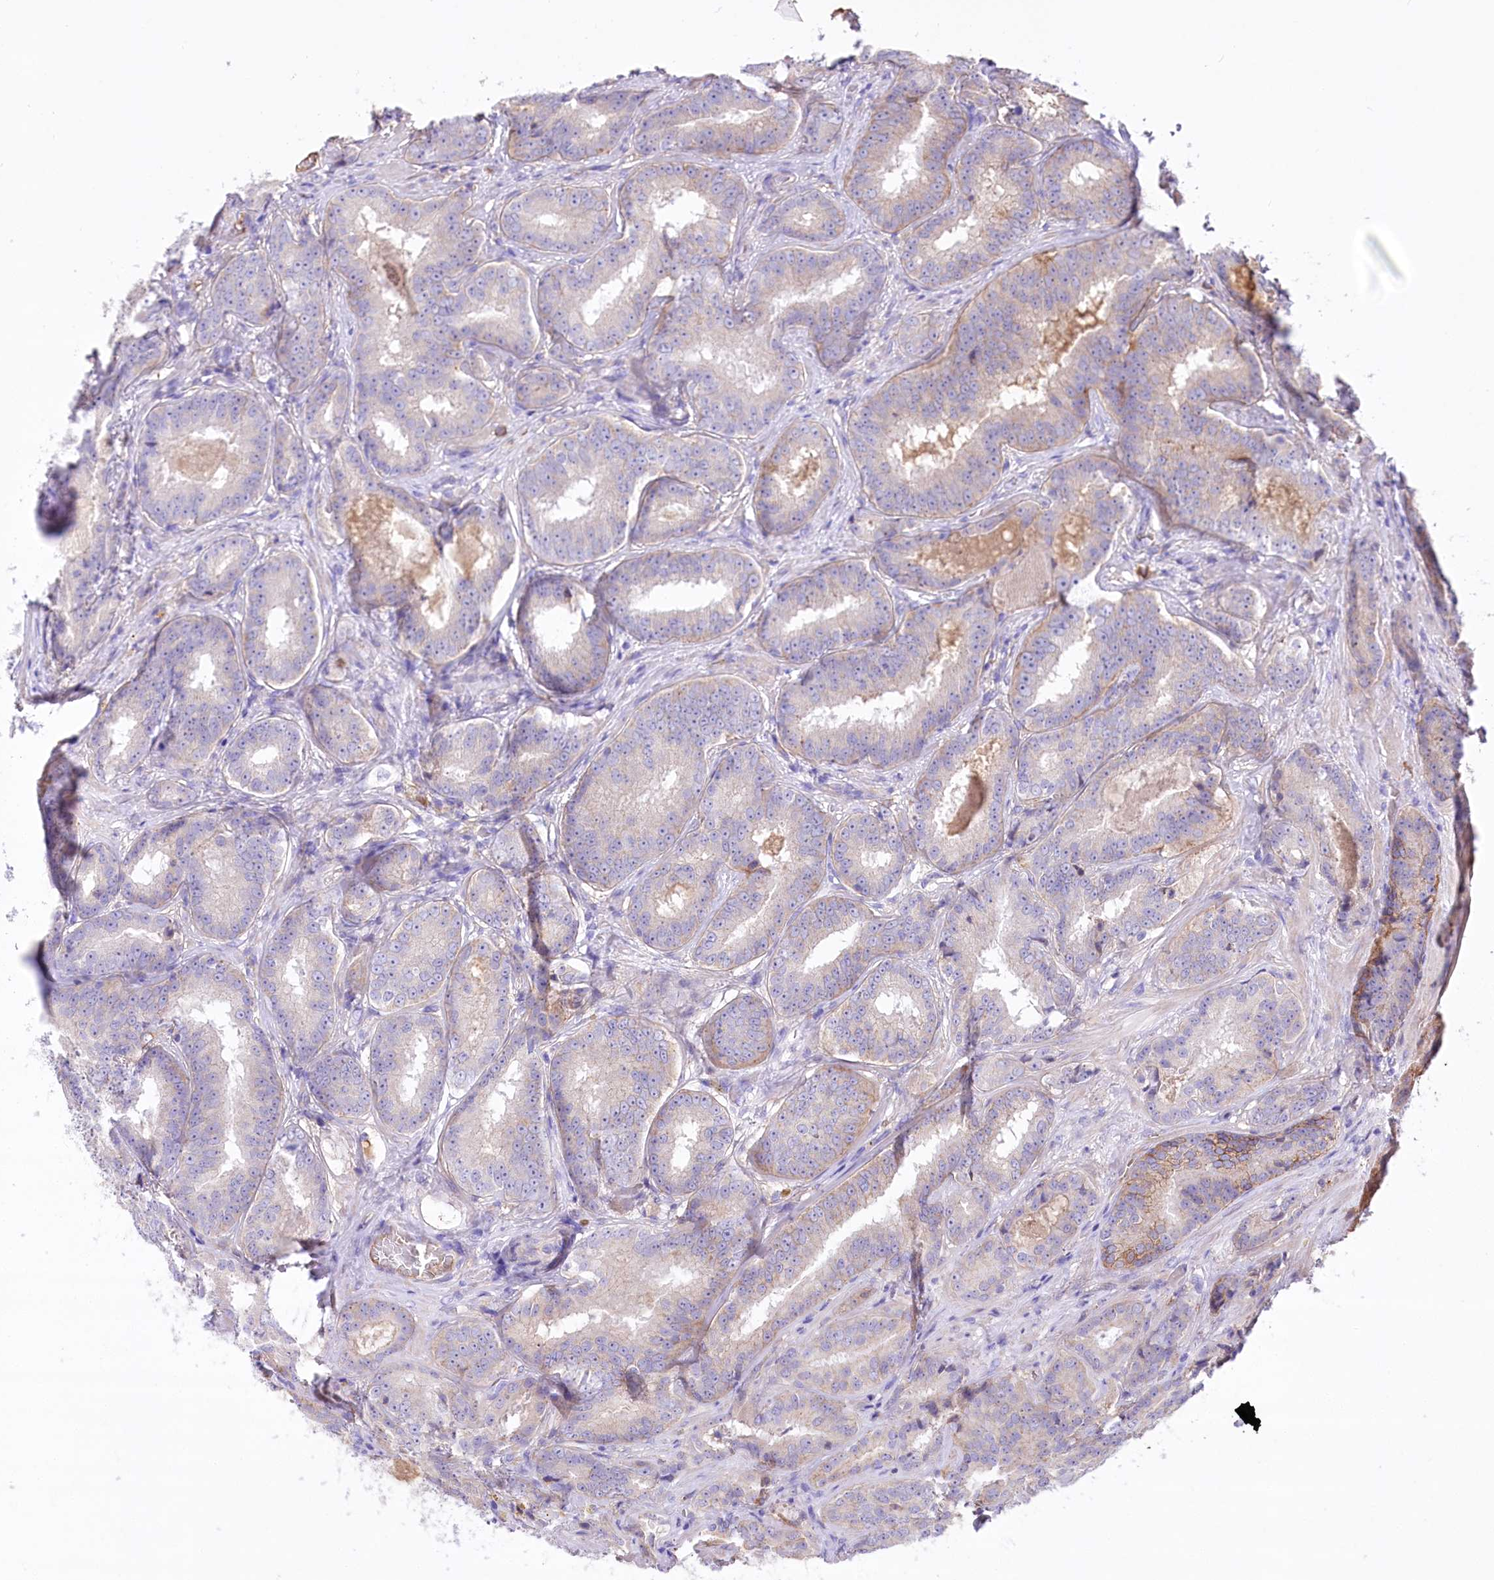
{"staining": {"intensity": "moderate", "quantity": "<25%", "location": "cytoplasmic/membranous"}, "tissue": "prostate cancer", "cell_type": "Tumor cells", "image_type": "cancer", "snomed": [{"axis": "morphology", "description": "Adenocarcinoma, High grade"}, {"axis": "topography", "description": "Prostate"}], "caption": "Tumor cells exhibit low levels of moderate cytoplasmic/membranous staining in approximately <25% of cells in human prostate high-grade adenocarcinoma.", "gene": "CEP164", "patient": {"sex": "male", "age": 57}}